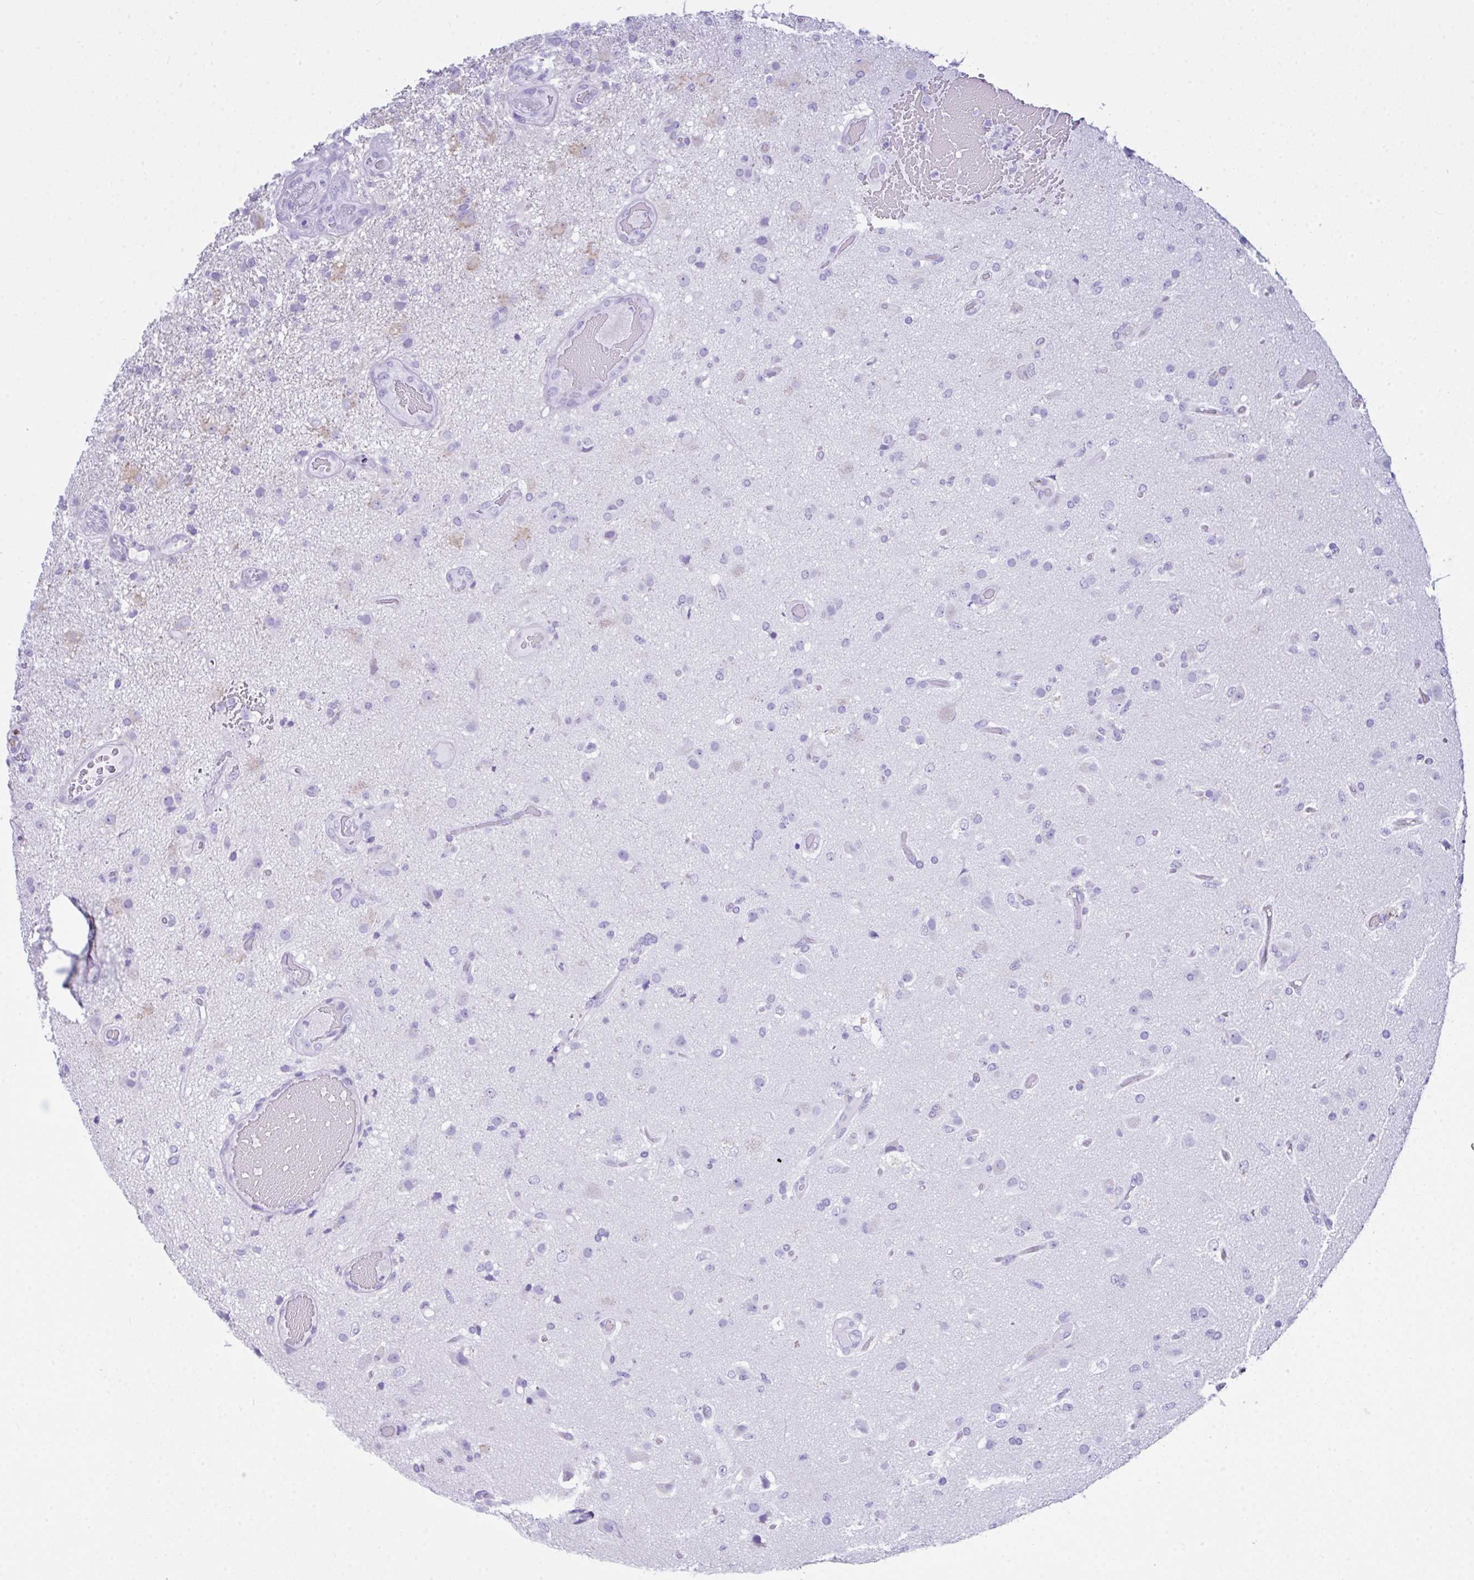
{"staining": {"intensity": "negative", "quantity": "none", "location": "none"}, "tissue": "glioma", "cell_type": "Tumor cells", "image_type": "cancer", "snomed": [{"axis": "morphology", "description": "Glioma, malignant, High grade"}, {"axis": "topography", "description": "Brain"}], "caption": "DAB immunohistochemical staining of human glioma demonstrates no significant positivity in tumor cells. (DAB immunohistochemistry (IHC) visualized using brightfield microscopy, high magnification).", "gene": "LGALS4", "patient": {"sex": "female", "age": 74}}